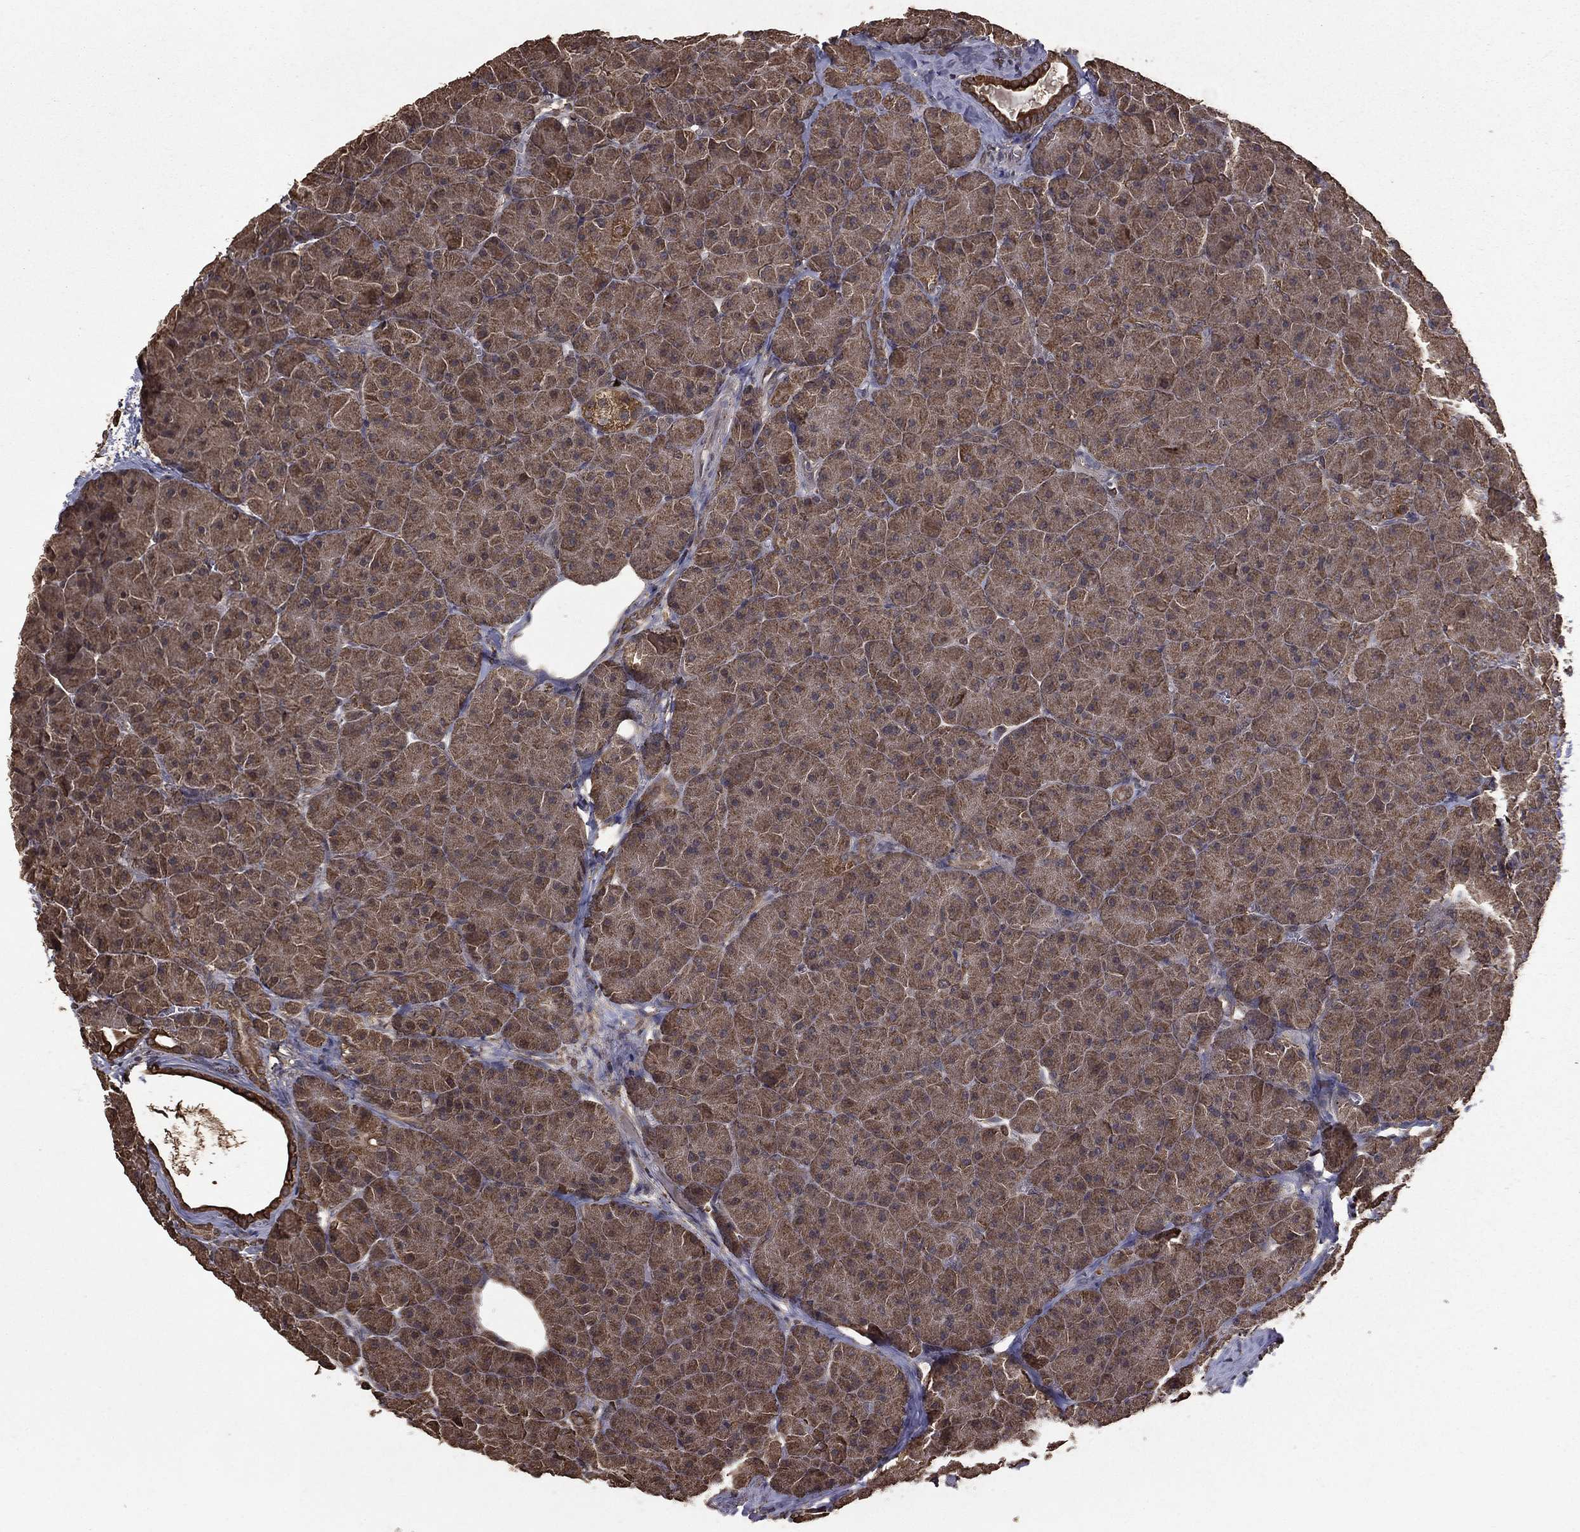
{"staining": {"intensity": "moderate", "quantity": ">75%", "location": "cytoplasmic/membranous"}, "tissue": "pancreas", "cell_type": "Exocrine glandular cells", "image_type": "normal", "snomed": [{"axis": "morphology", "description": "Normal tissue, NOS"}, {"axis": "topography", "description": "Pancreas"}], "caption": "Immunohistochemistry (IHC) (DAB) staining of benign pancreas reveals moderate cytoplasmic/membranous protein staining in about >75% of exocrine glandular cells. The protein is stained brown, and the nuclei are stained in blue (DAB IHC with brightfield microscopy, high magnification).", "gene": "BIRC6", "patient": {"sex": "male", "age": 61}}